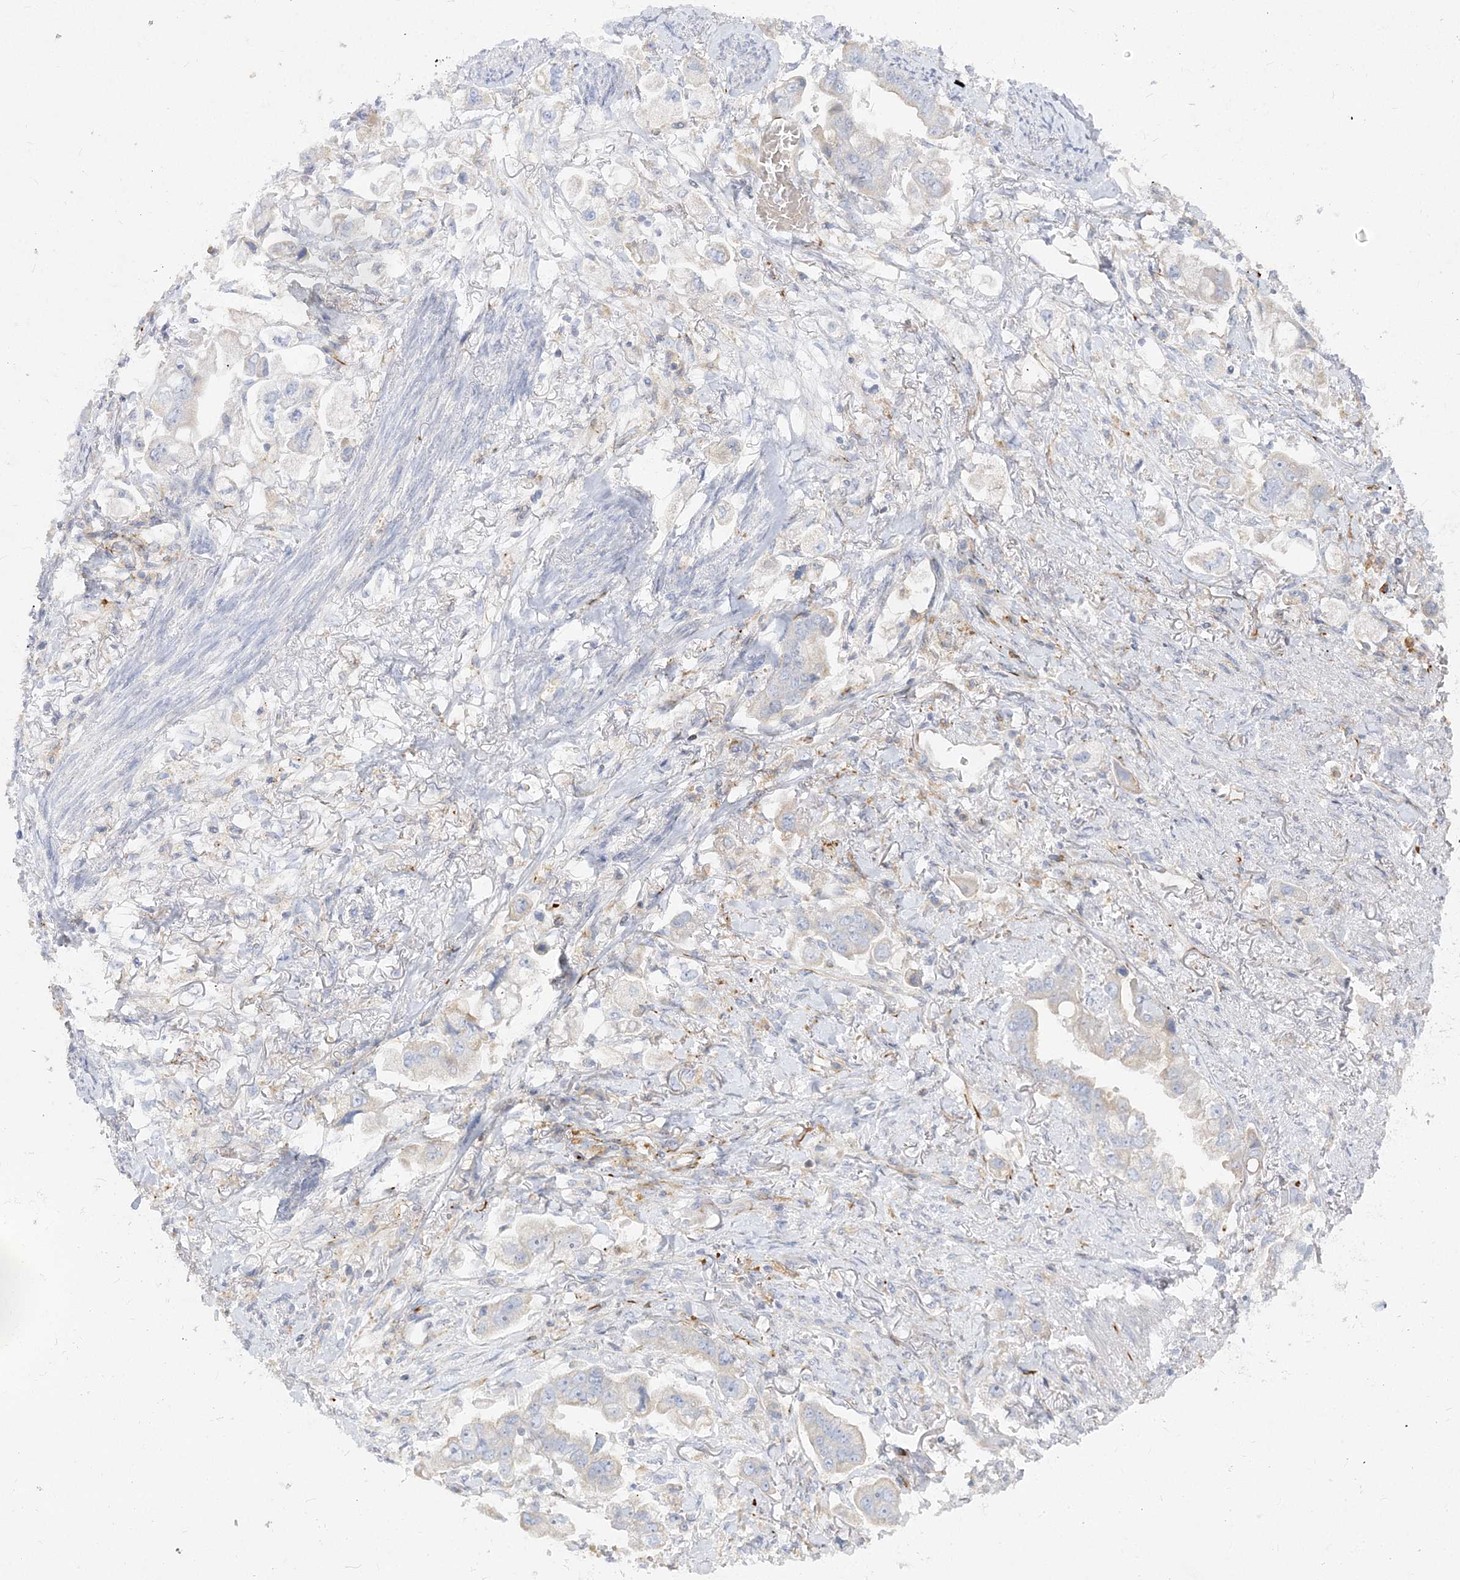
{"staining": {"intensity": "negative", "quantity": "none", "location": "none"}, "tissue": "stomach cancer", "cell_type": "Tumor cells", "image_type": "cancer", "snomed": [{"axis": "morphology", "description": "Adenocarcinoma, NOS"}, {"axis": "topography", "description": "Stomach"}], "caption": "Immunohistochemistry (IHC) histopathology image of human stomach adenocarcinoma stained for a protein (brown), which exhibits no expression in tumor cells.", "gene": "GPAT2", "patient": {"sex": "male", "age": 62}}